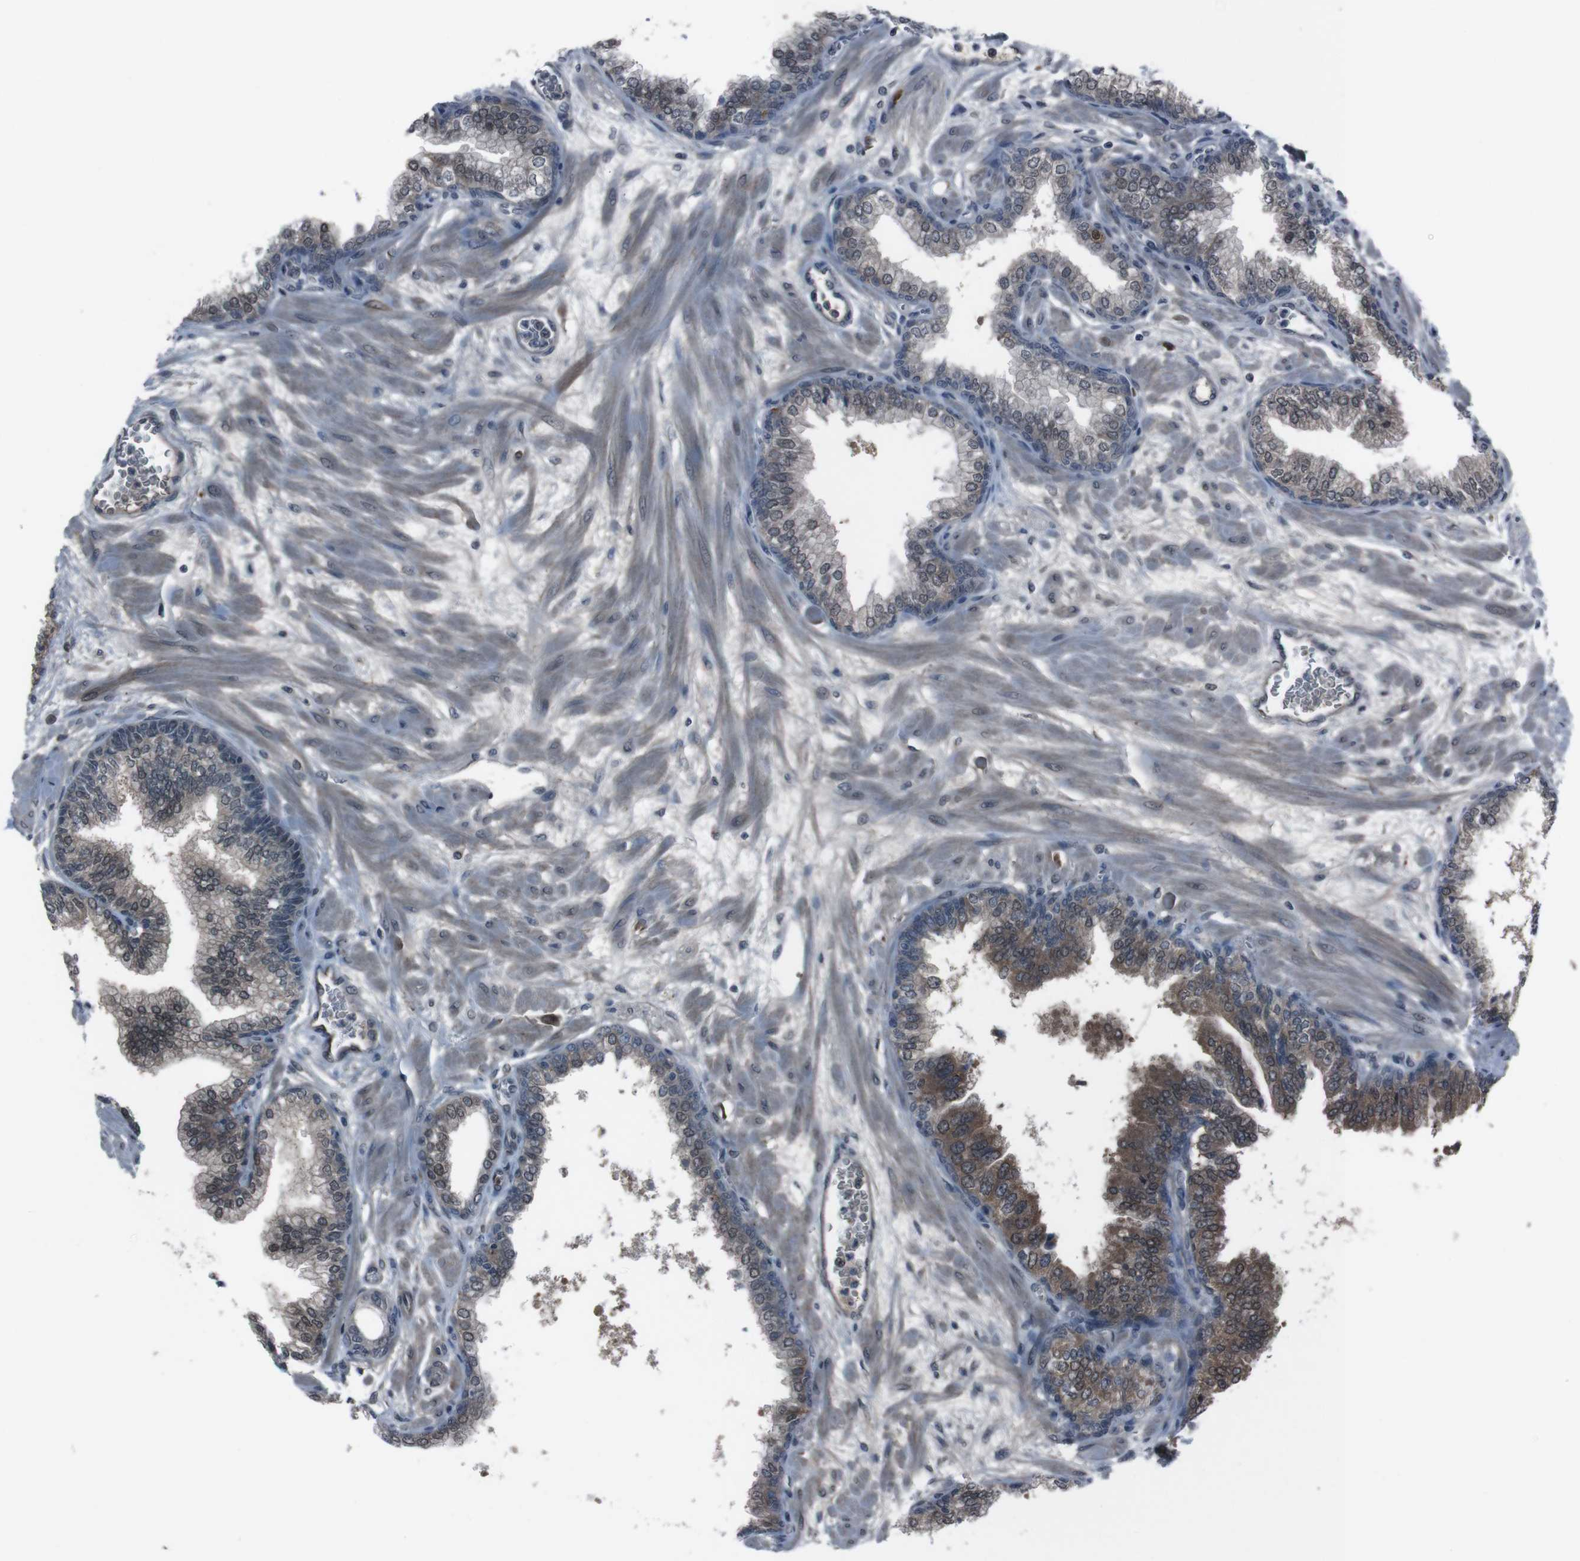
{"staining": {"intensity": "moderate", "quantity": "25%-75%", "location": "cytoplasmic/membranous,nuclear"}, "tissue": "prostate", "cell_type": "Glandular cells", "image_type": "normal", "snomed": [{"axis": "morphology", "description": "Normal tissue, NOS"}, {"axis": "morphology", "description": "Urothelial carcinoma, Low grade"}, {"axis": "topography", "description": "Urinary bladder"}, {"axis": "topography", "description": "Prostate"}], "caption": "Prostate stained for a protein (brown) shows moderate cytoplasmic/membranous,nuclear positive staining in about 25%-75% of glandular cells.", "gene": "SS18L1", "patient": {"sex": "male", "age": 60}}